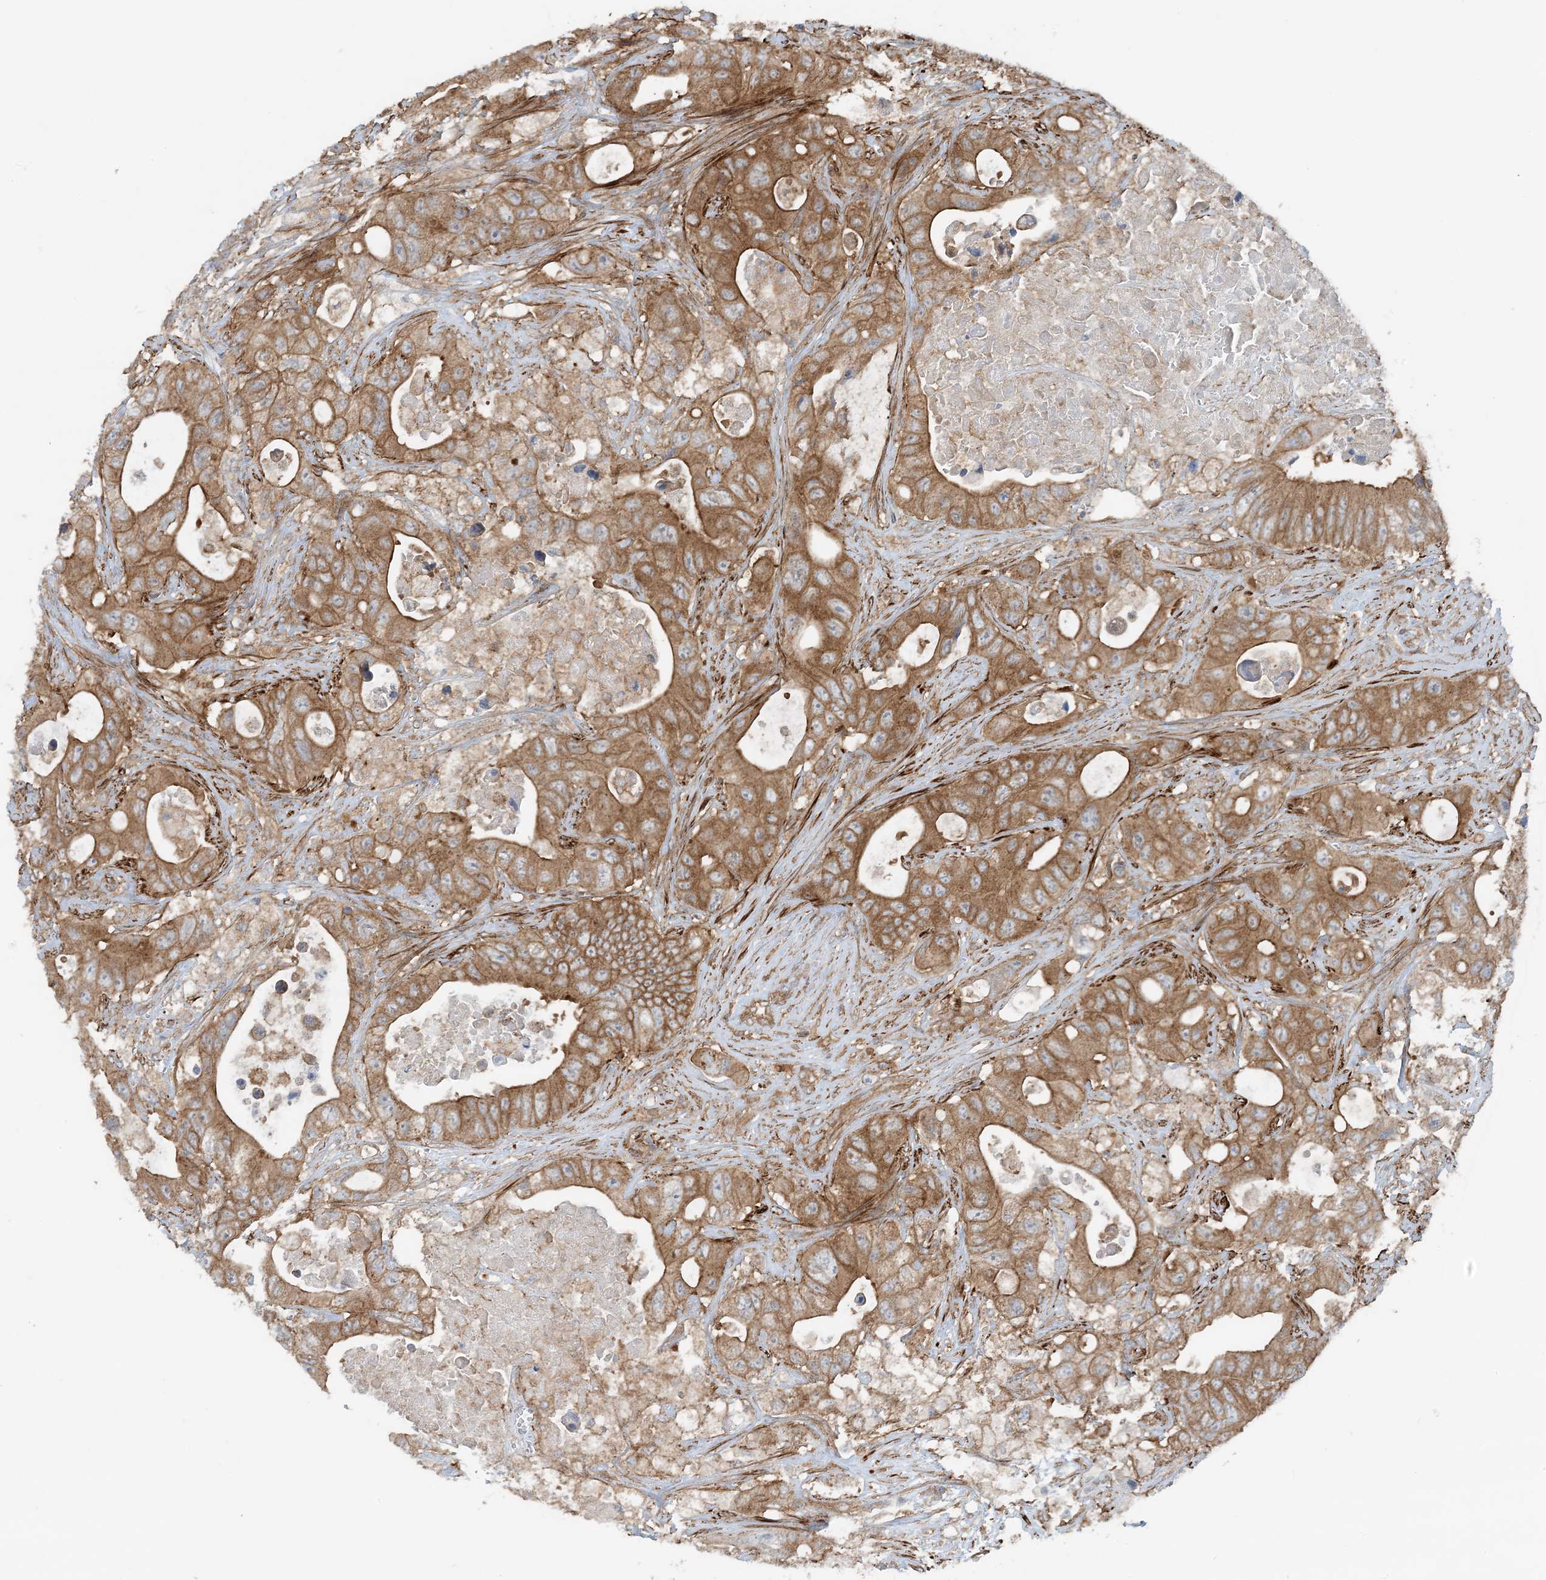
{"staining": {"intensity": "moderate", "quantity": ">75%", "location": "cytoplasmic/membranous"}, "tissue": "colorectal cancer", "cell_type": "Tumor cells", "image_type": "cancer", "snomed": [{"axis": "morphology", "description": "Adenocarcinoma, NOS"}, {"axis": "topography", "description": "Colon"}], "caption": "Colorectal cancer was stained to show a protein in brown. There is medium levels of moderate cytoplasmic/membranous expression in about >75% of tumor cells. (DAB (3,3'-diaminobenzidine) IHC, brown staining for protein, blue staining for nuclei).", "gene": "STAM2", "patient": {"sex": "female", "age": 46}}